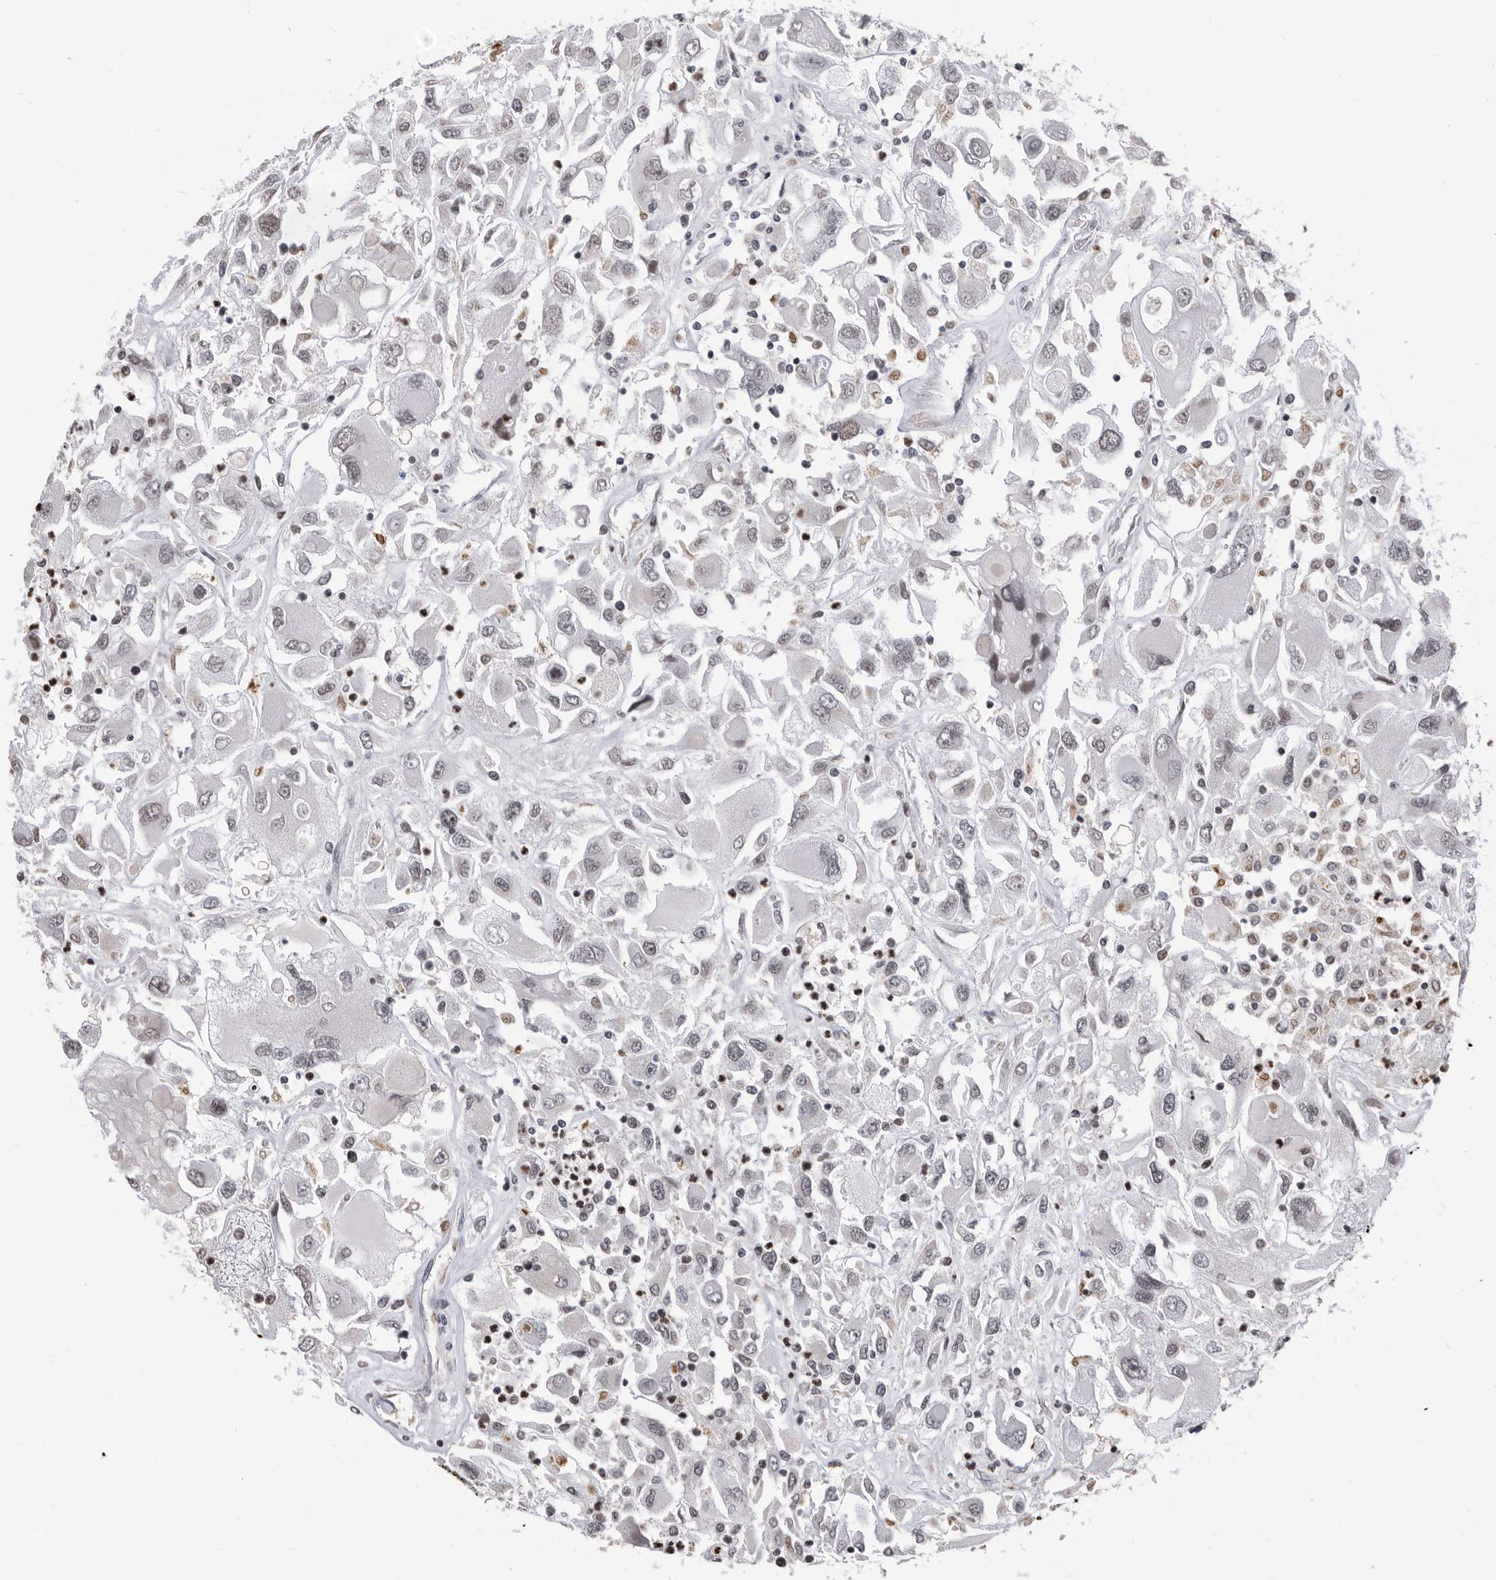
{"staining": {"intensity": "weak", "quantity": "25%-75%", "location": "nuclear"}, "tissue": "renal cancer", "cell_type": "Tumor cells", "image_type": "cancer", "snomed": [{"axis": "morphology", "description": "Adenocarcinoma, NOS"}, {"axis": "topography", "description": "Kidney"}], "caption": "Renal cancer (adenocarcinoma) stained for a protein (brown) shows weak nuclear positive expression in approximately 25%-75% of tumor cells.", "gene": "TSTD1", "patient": {"sex": "female", "age": 52}}